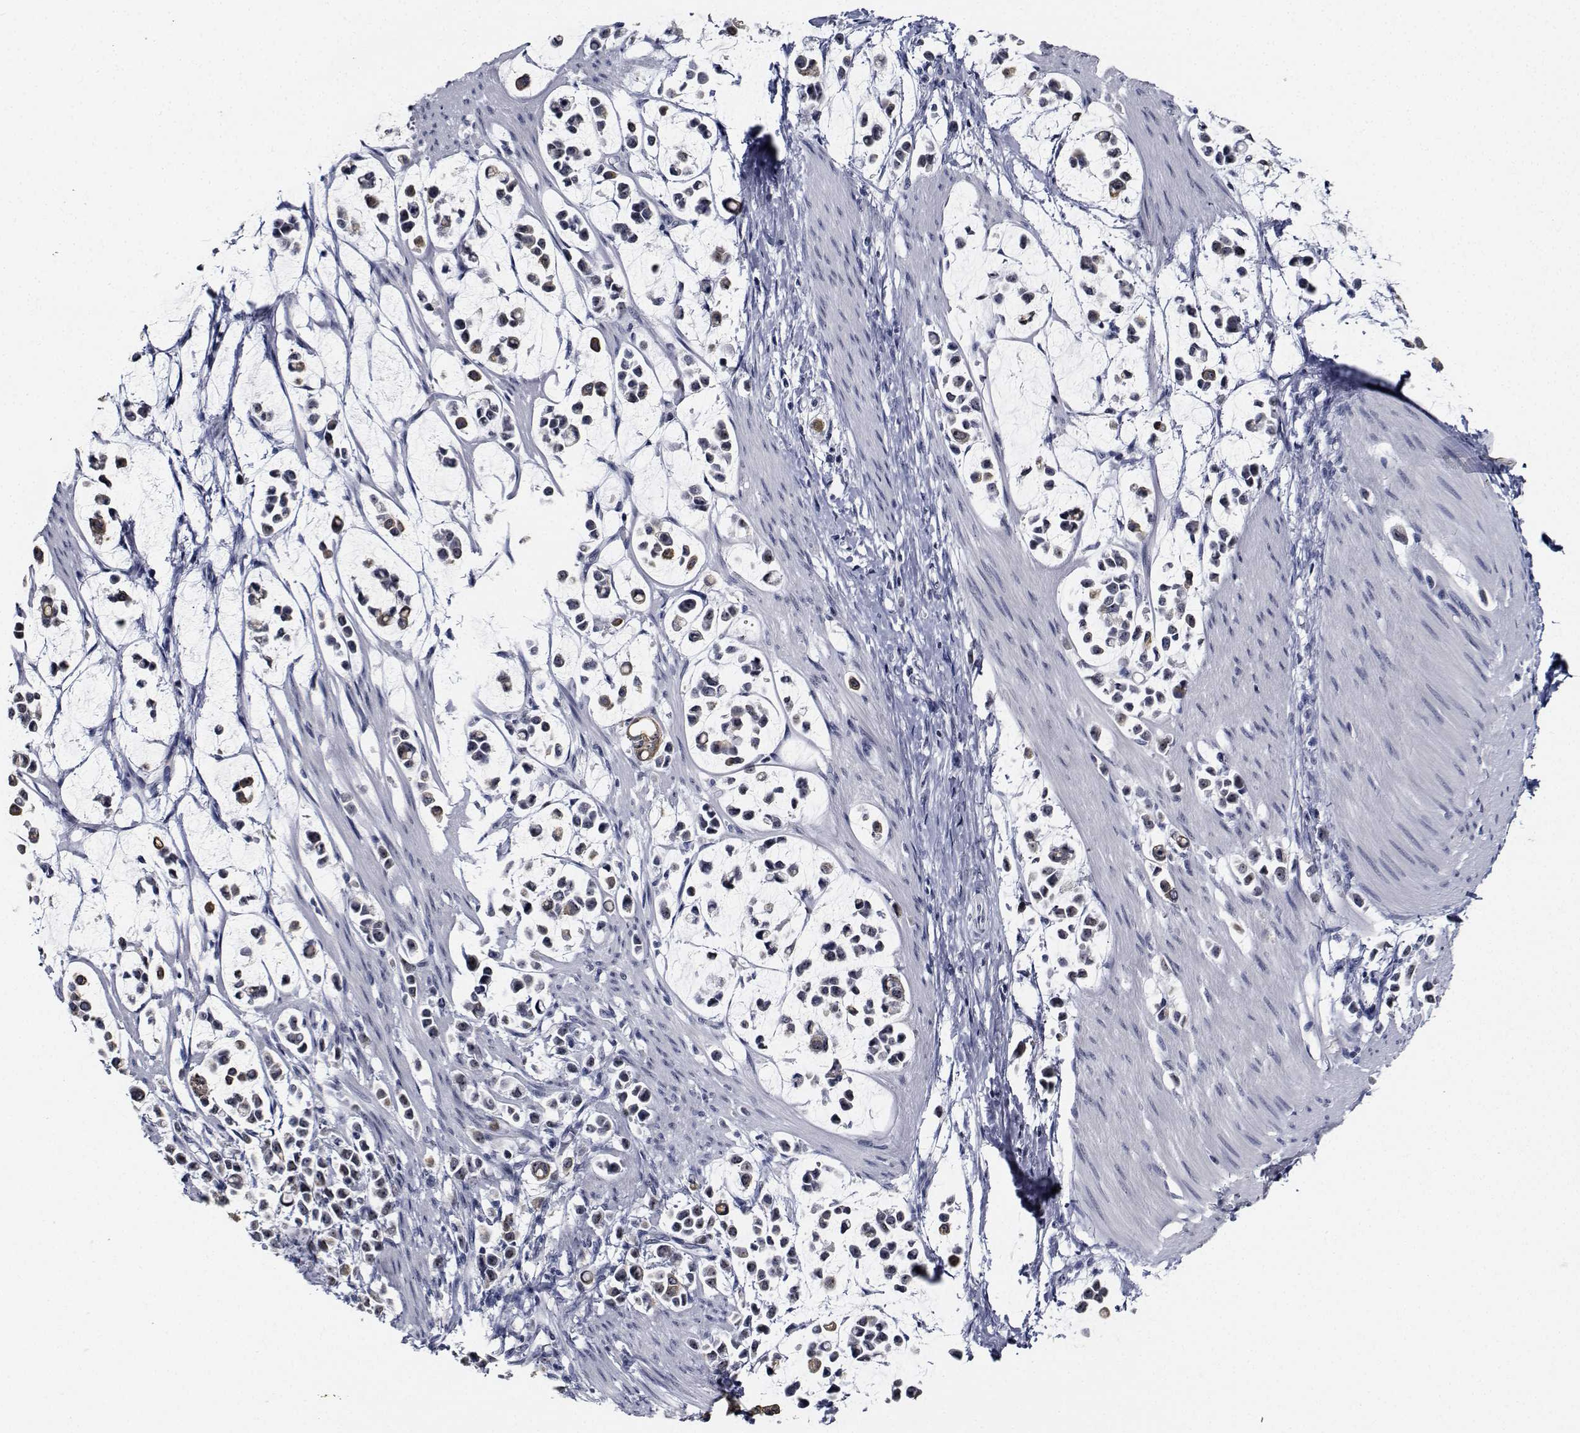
{"staining": {"intensity": "weak", "quantity": "<25%", "location": "cytoplasmic/membranous"}, "tissue": "stomach cancer", "cell_type": "Tumor cells", "image_type": "cancer", "snomed": [{"axis": "morphology", "description": "Adenocarcinoma, NOS"}, {"axis": "topography", "description": "Stomach"}], "caption": "Stomach cancer stained for a protein using immunohistochemistry (IHC) exhibits no expression tumor cells.", "gene": "NVL", "patient": {"sex": "male", "age": 82}}